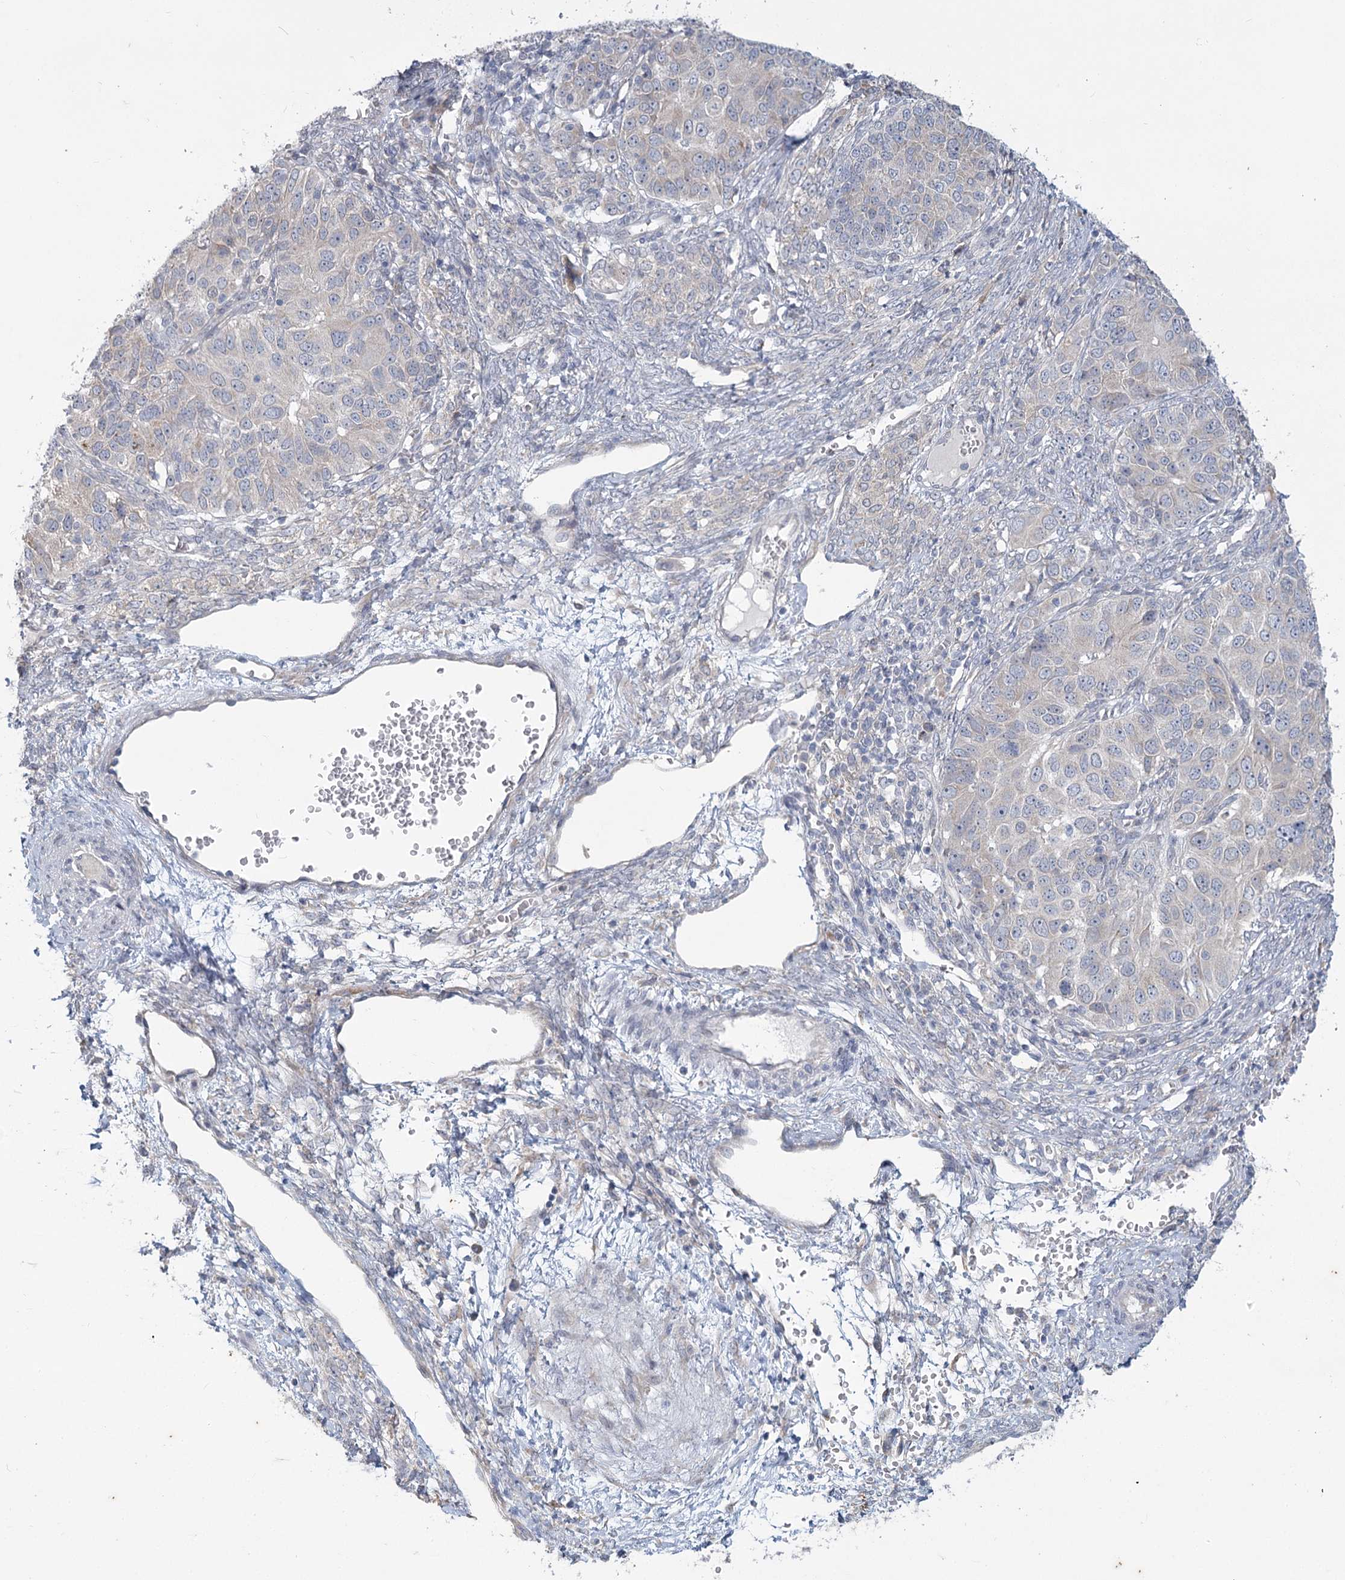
{"staining": {"intensity": "negative", "quantity": "none", "location": "none"}, "tissue": "ovarian cancer", "cell_type": "Tumor cells", "image_type": "cancer", "snomed": [{"axis": "morphology", "description": "Carcinoma, endometroid"}, {"axis": "topography", "description": "Ovary"}], "caption": "There is no significant positivity in tumor cells of ovarian endometroid carcinoma.", "gene": "PLA2G12A", "patient": {"sex": "female", "age": 51}}